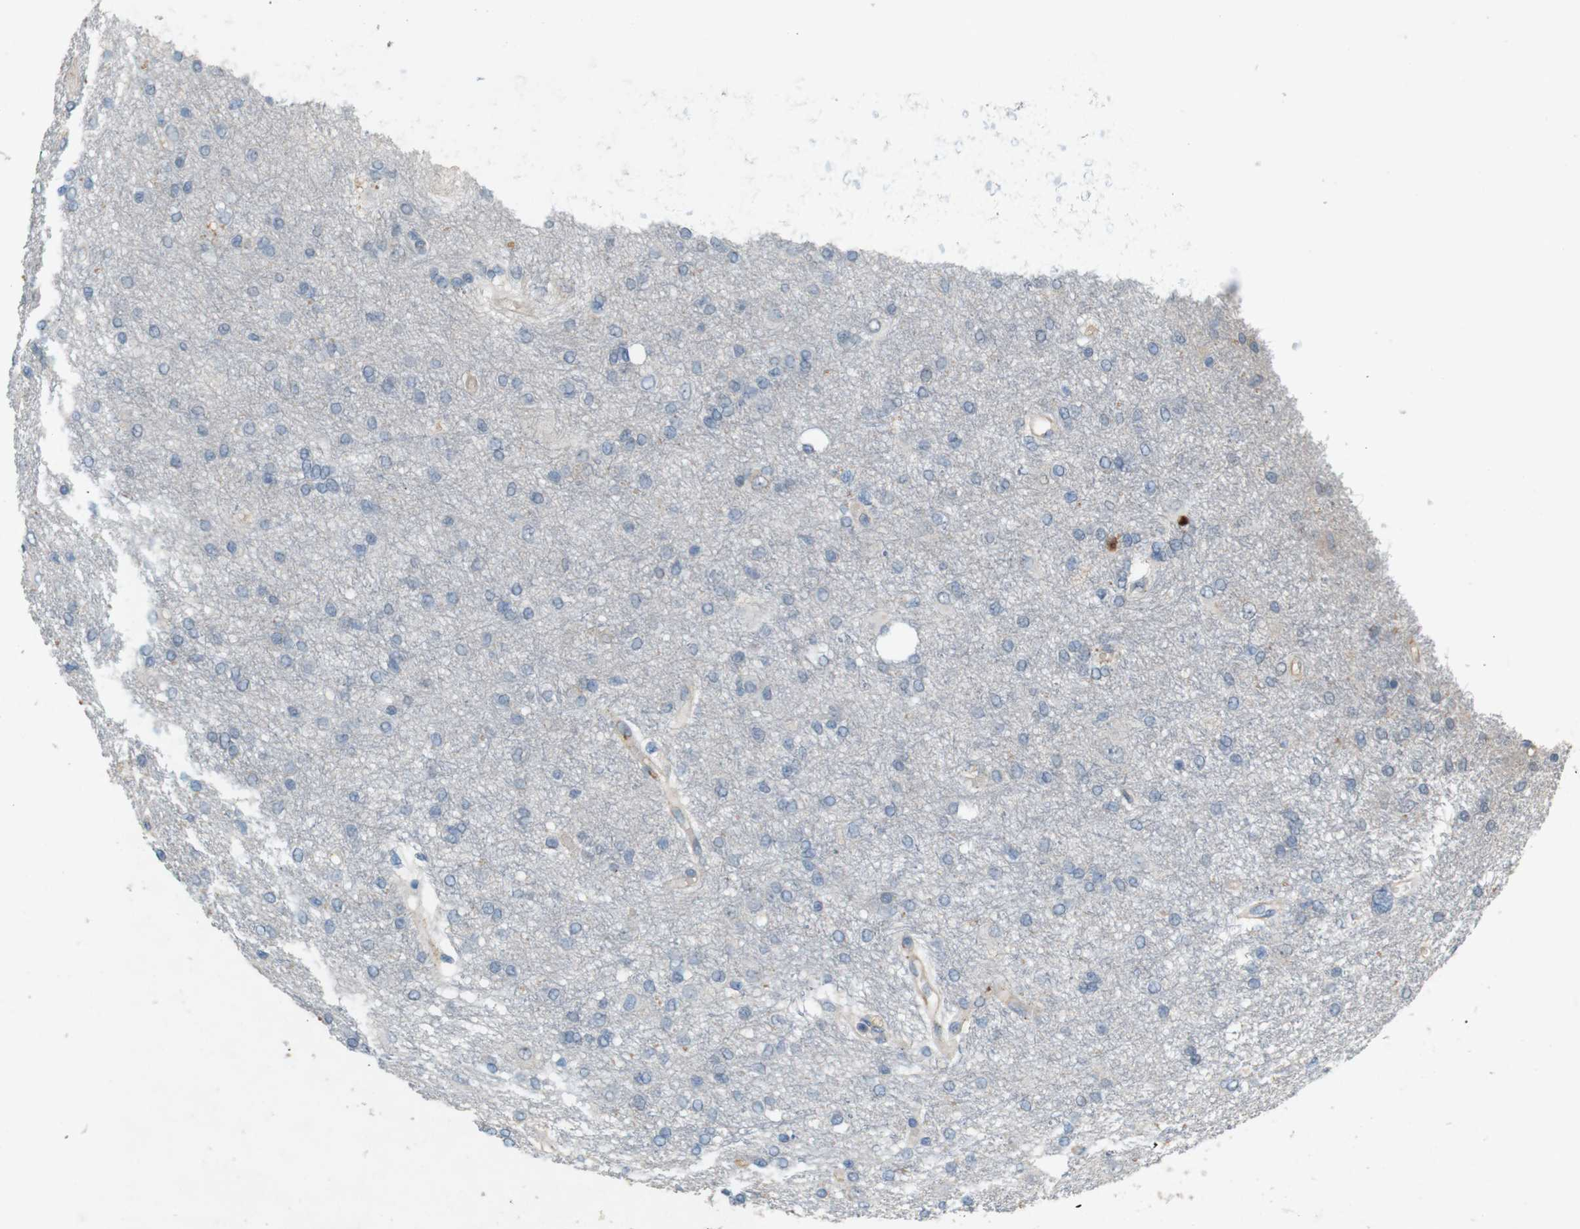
{"staining": {"intensity": "negative", "quantity": "none", "location": "none"}, "tissue": "glioma", "cell_type": "Tumor cells", "image_type": "cancer", "snomed": [{"axis": "morphology", "description": "Glioma, malignant, High grade"}, {"axis": "topography", "description": "Brain"}], "caption": "Immunohistochemistry image of neoplastic tissue: glioma stained with DAB shows no significant protein positivity in tumor cells.", "gene": "PVR", "patient": {"sex": "female", "age": 59}}